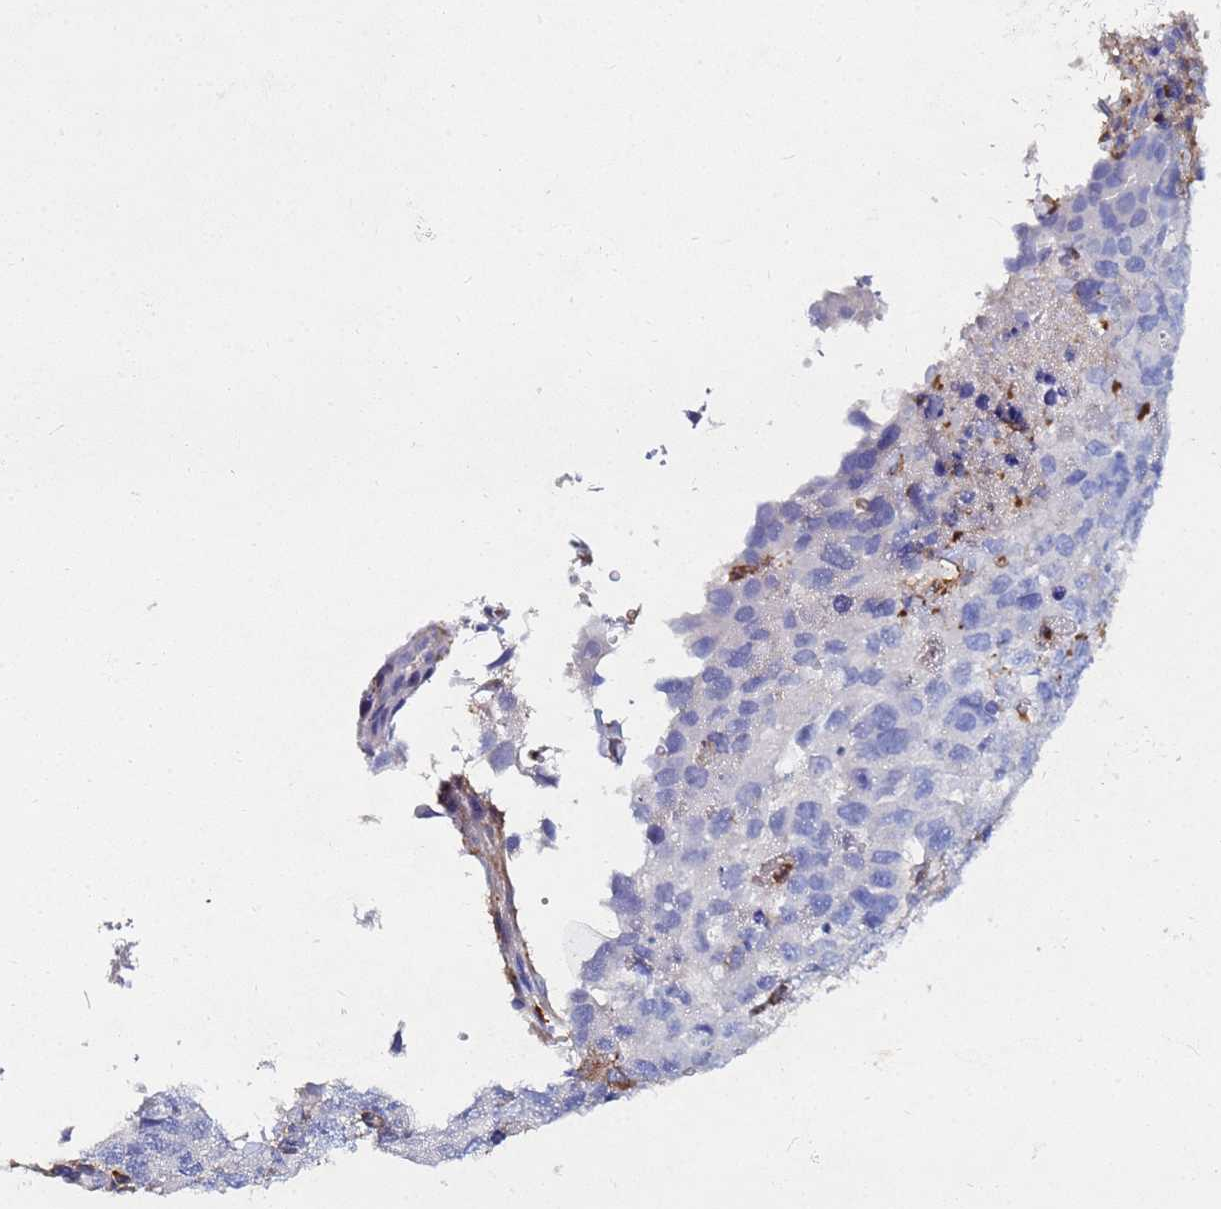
{"staining": {"intensity": "negative", "quantity": "none", "location": "none"}, "tissue": "lung cancer", "cell_type": "Tumor cells", "image_type": "cancer", "snomed": [{"axis": "morphology", "description": "Adenocarcinoma, NOS"}, {"axis": "topography", "description": "Lung"}], "caption": "Tumor cells are negative for brown protein staining in adenocarcinoma (lung).", "gene": "BASP1", "patient": {"sex": "female", "age": 51}}